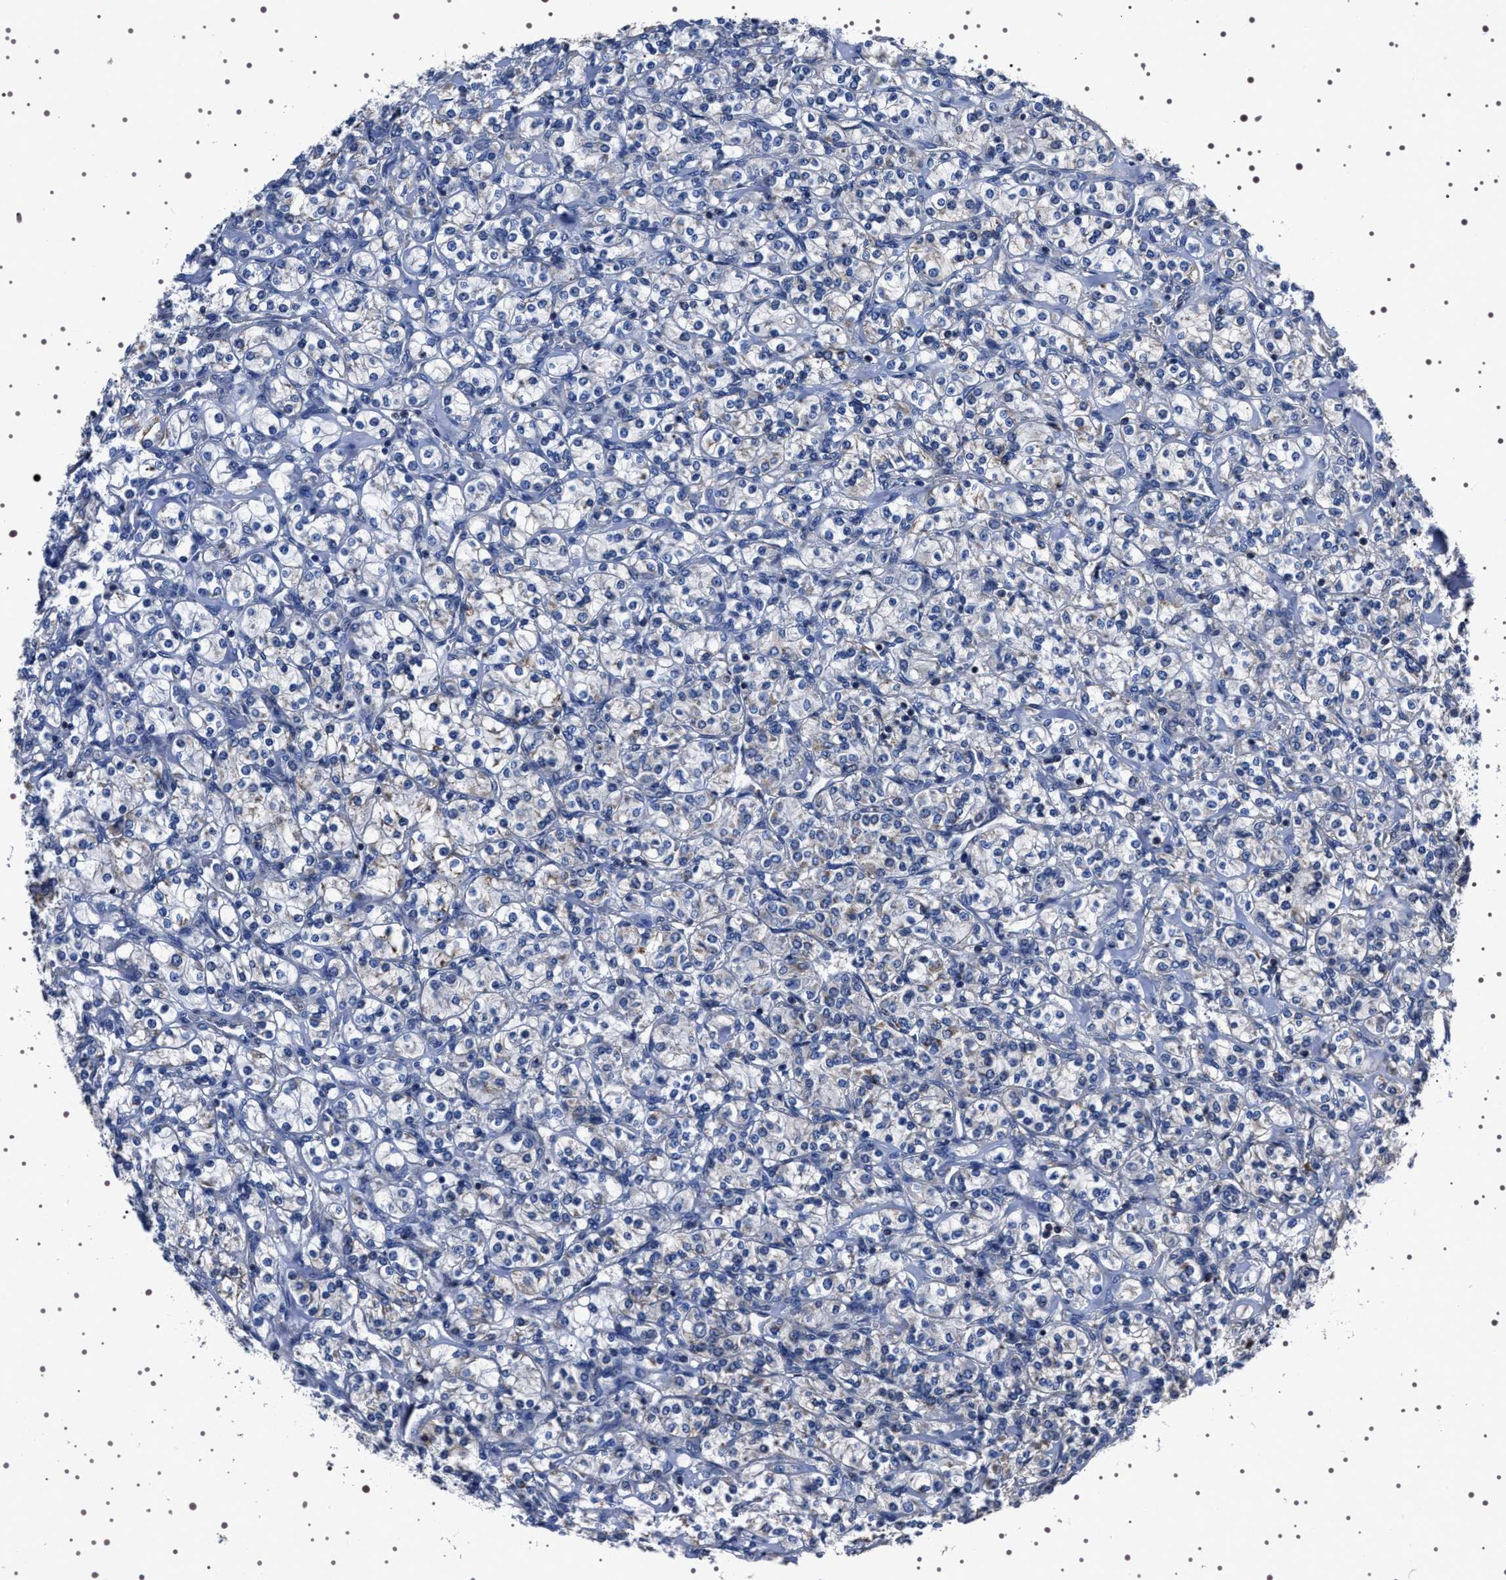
{"staining": {"intensity": "negative", "quantity": "none", "location": "none"}, "tissue": "renal cancer", "cell_type": "Tumor cells", "image_type": "cancer", "snomed": [{"axis": "morphology", "description": "Adenocarcinoma, NOS"}, {"axis": "topography", "description": "Kidney"}], "caption": "The micrograph exhibits no staining of tumor cells in renal cancer (adenocarcinoma).", "gene": "WDR1", "patient": {"sex": "male", "age": 77}}